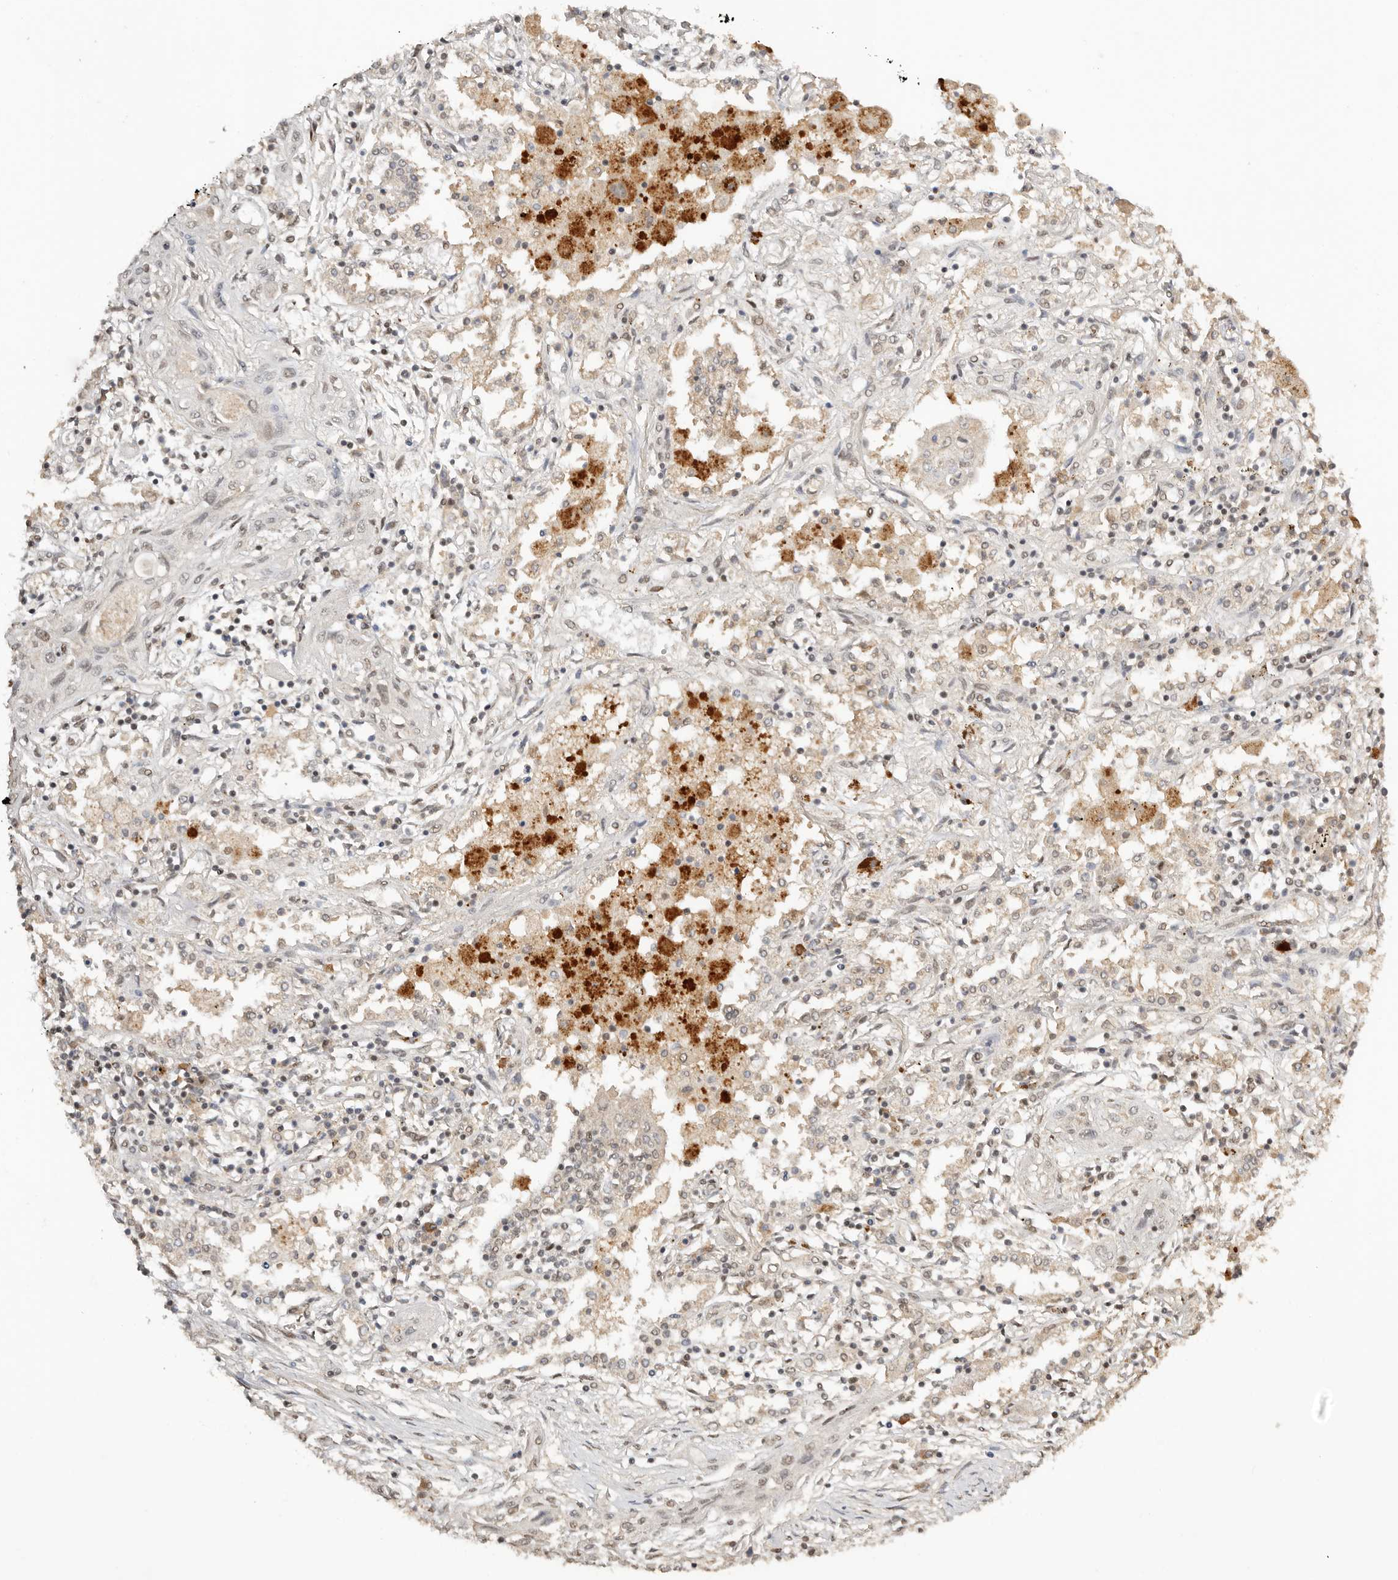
{"staining": {"intensity": "weak", "quantity": "<25%", "location": "cytoplasmic/membranous,nuclear"}, "tissue": "lung cancer", "cell_type": "Tumor cells", "image_type": "cancer", "snomed": [{"axis": "morphology", "description": "Squamous cell carcinoma, NOS"}, {"axis": "topography", "description": "Lung"}], "caption": "The immunohistochemistry photomicrograph has no significant staining in tumor cells of squamous cell carcinoma (lung) tissue.", "gene": "SEC14L1", "patient": {"sex": "female", "age": 47}}